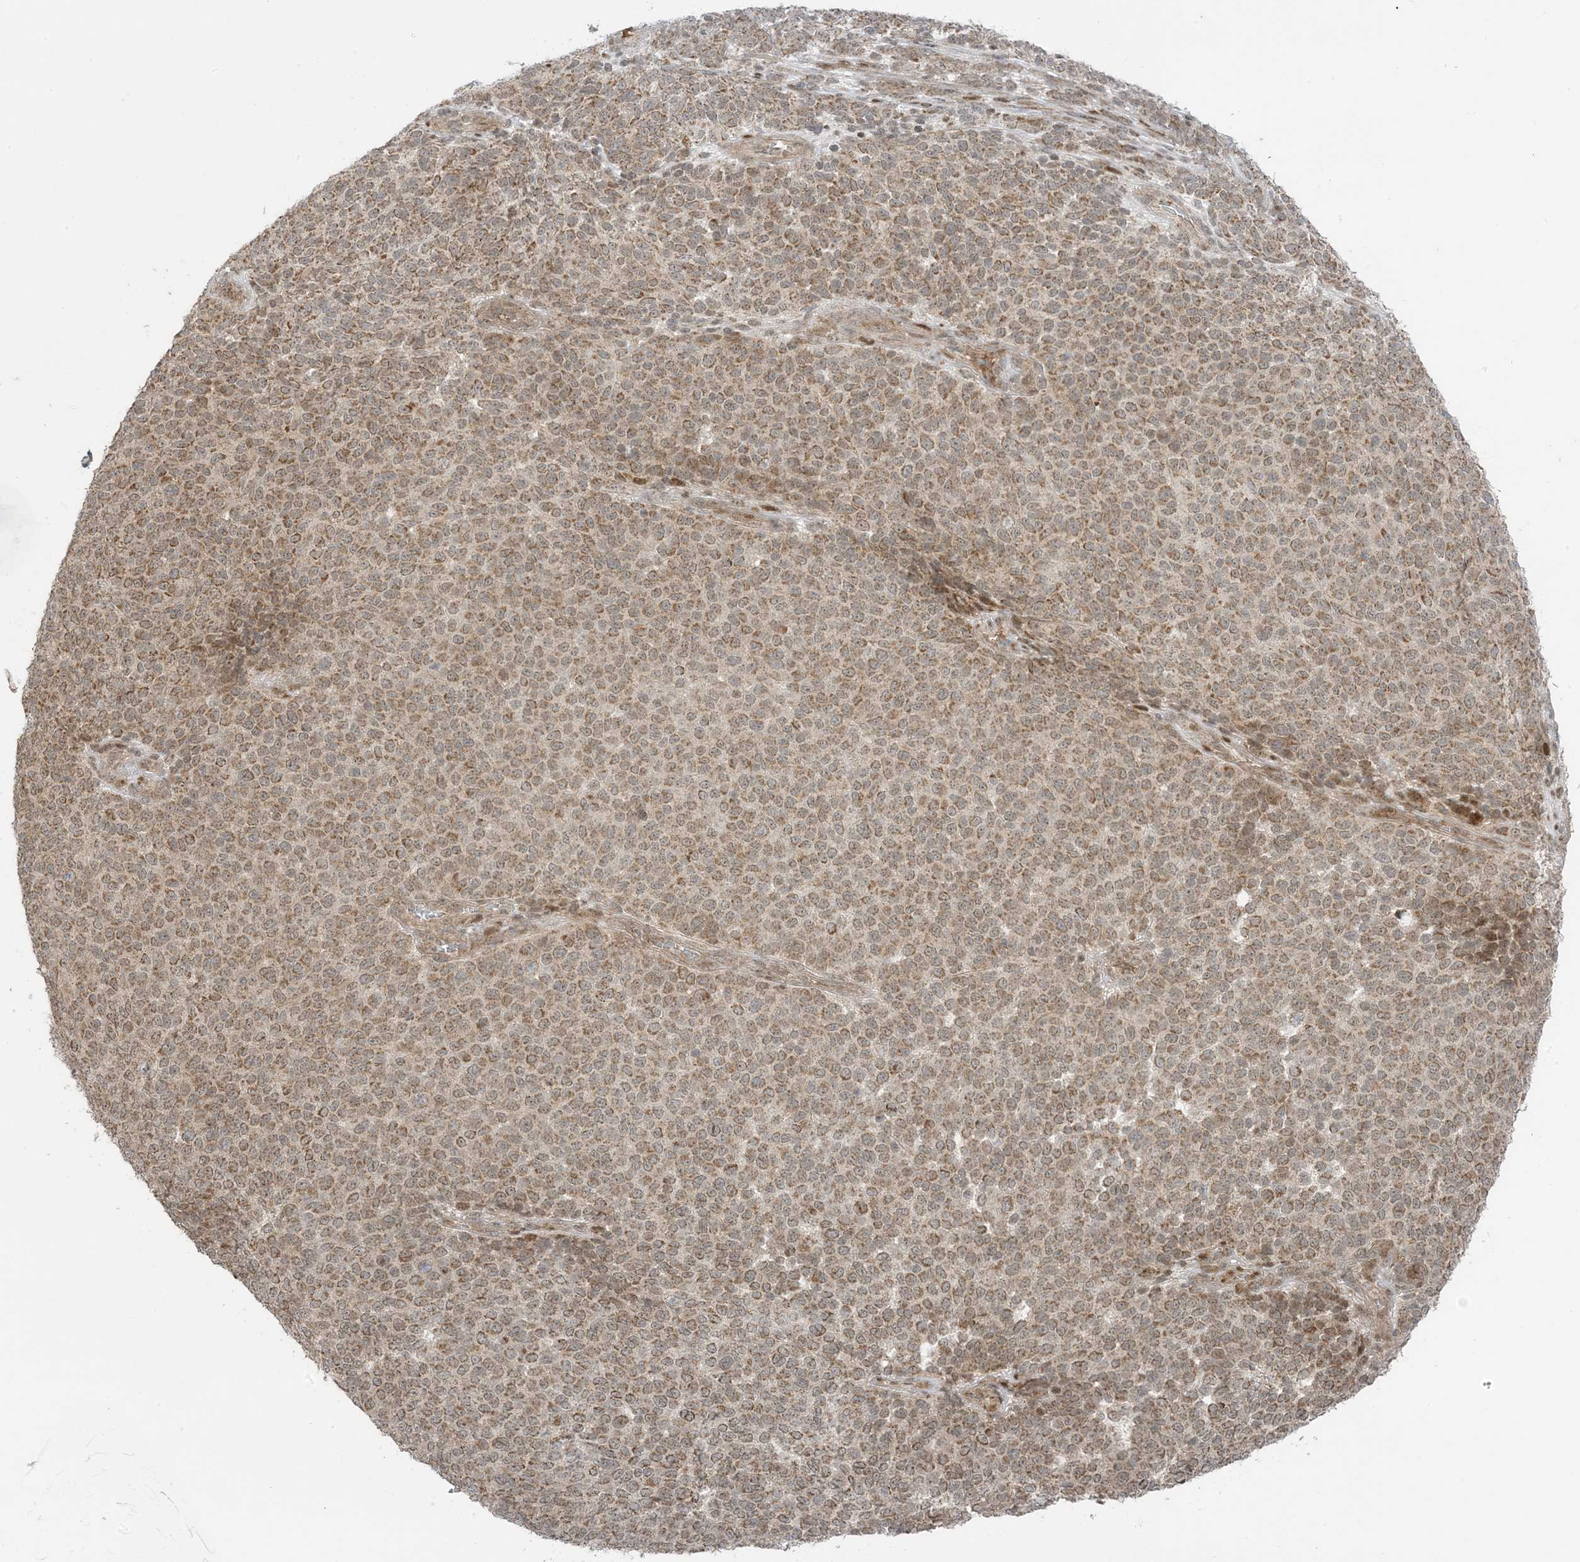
{"staining": {"intensity": "moderate", "quantity": ">75%", "location": "cytoplasmic/membranous"}, "tissue": "melanoma", "cell_type": "Tumor cells", "image_type": "cancer", "snomed": [{"axis": "morphology", "description": "Malignant melanoma, NOS"}, {"axis": "topography", "description": "Skin"}], "caption": "Protein expression by immunohistochemistry shows moderate cytoplasmic/membranous positivity in approximately >75% of tumor cells in malignant melanoma.", "gene": "PHLDB2", "patient": {"sex": "male", "age": 49}}